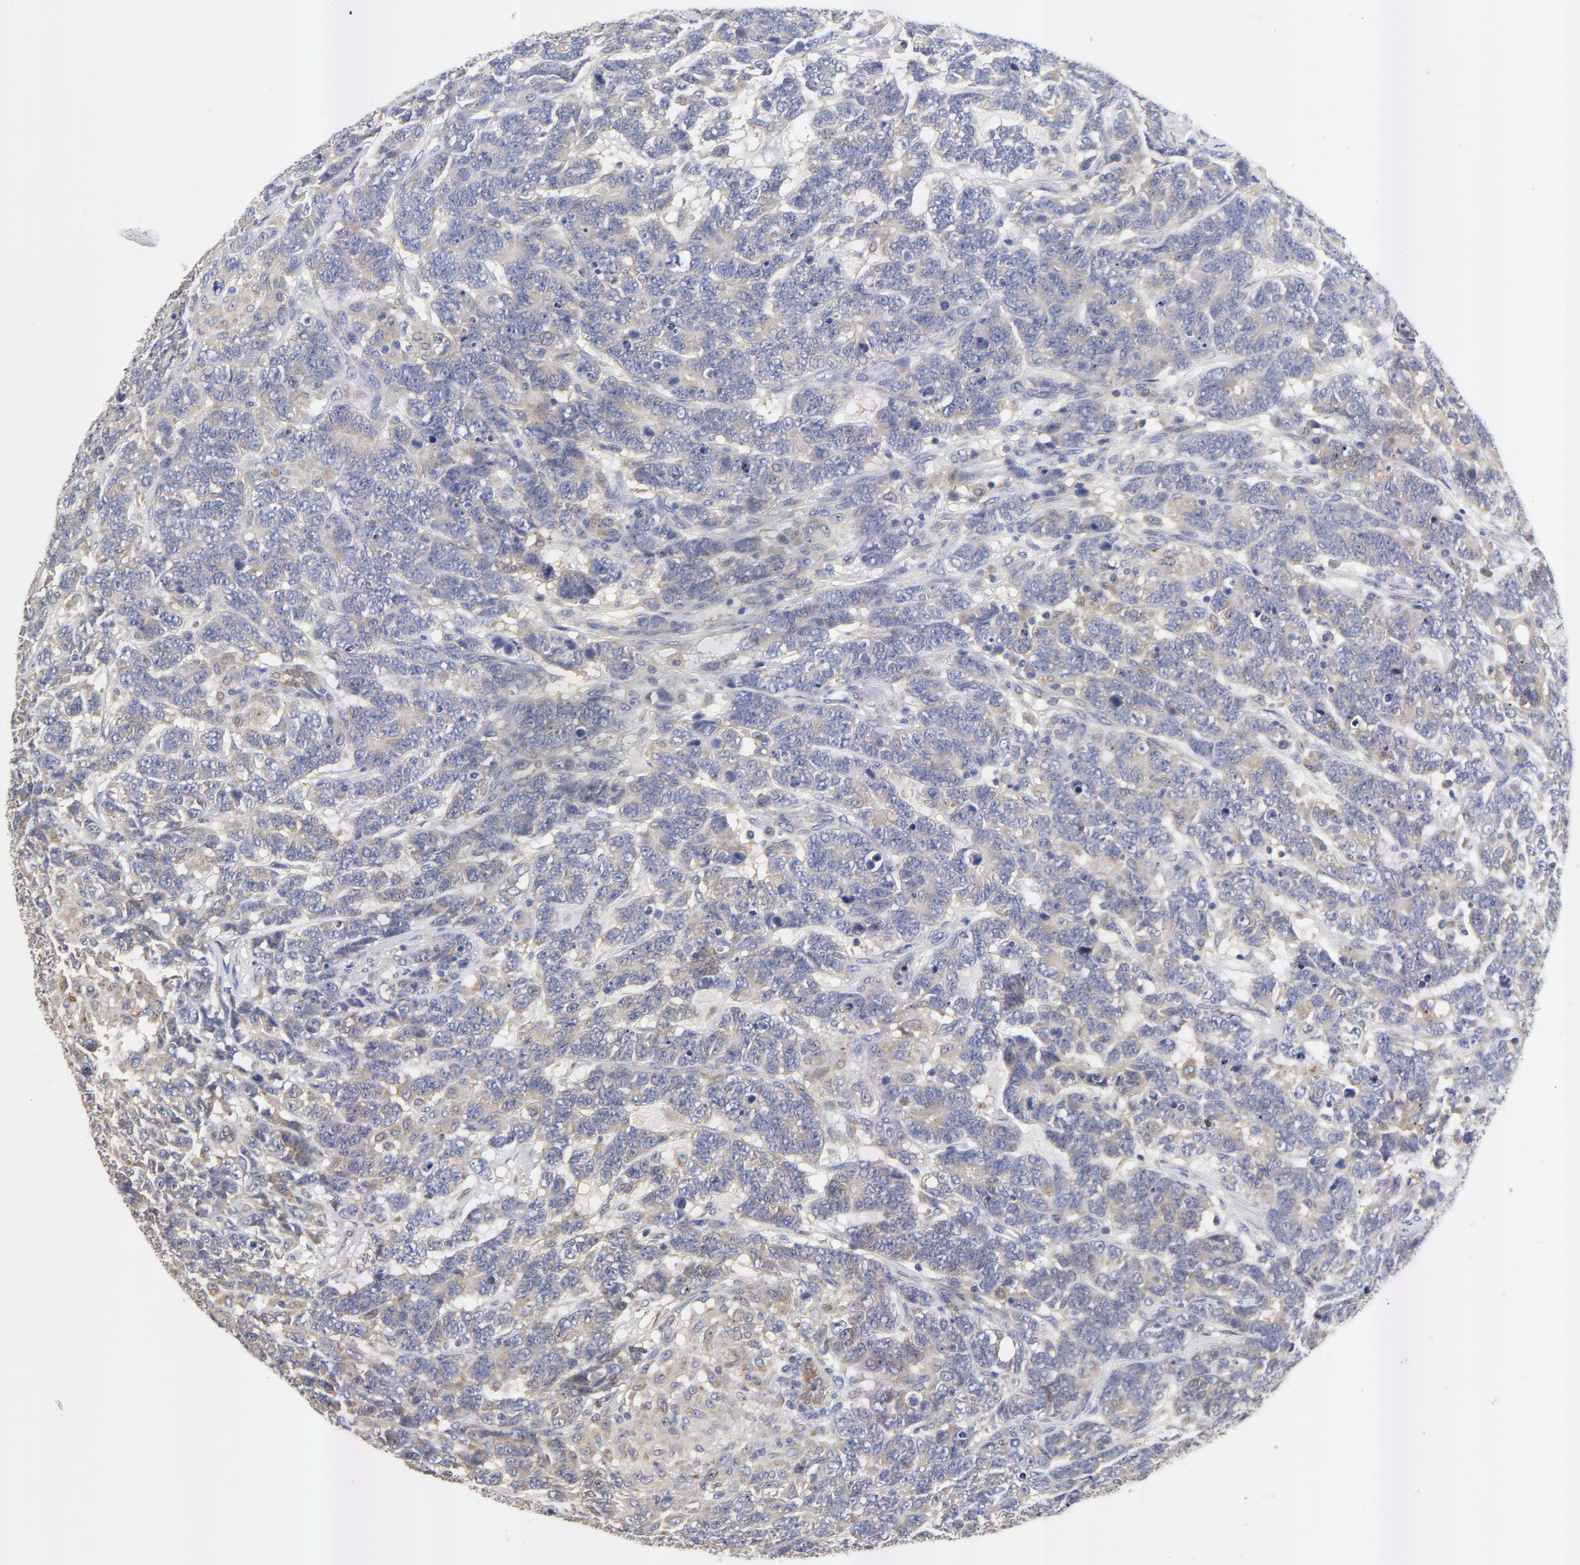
{"staining": {"intensity": "weak", "quantity": ">75%", "location": "cytoplasmic/membranous"}, "tissue": "testis cancer", "cell_type": "Tumor cells", "image_type": "cancer", "snomed": [{"axis": "morphology", "description": "Carcinoma, Embryonal, NOS"}, {"axis": "topography", "description": "Testis"}], "caption": "A photomicrograph of human embryonal carcinoma (testis) stained for a protein exhibits weak cytoplasmic/membranous brown staining in tumor cells.", "gene": "FBXL2", "patient": {"sex": "male", "age": 26}}